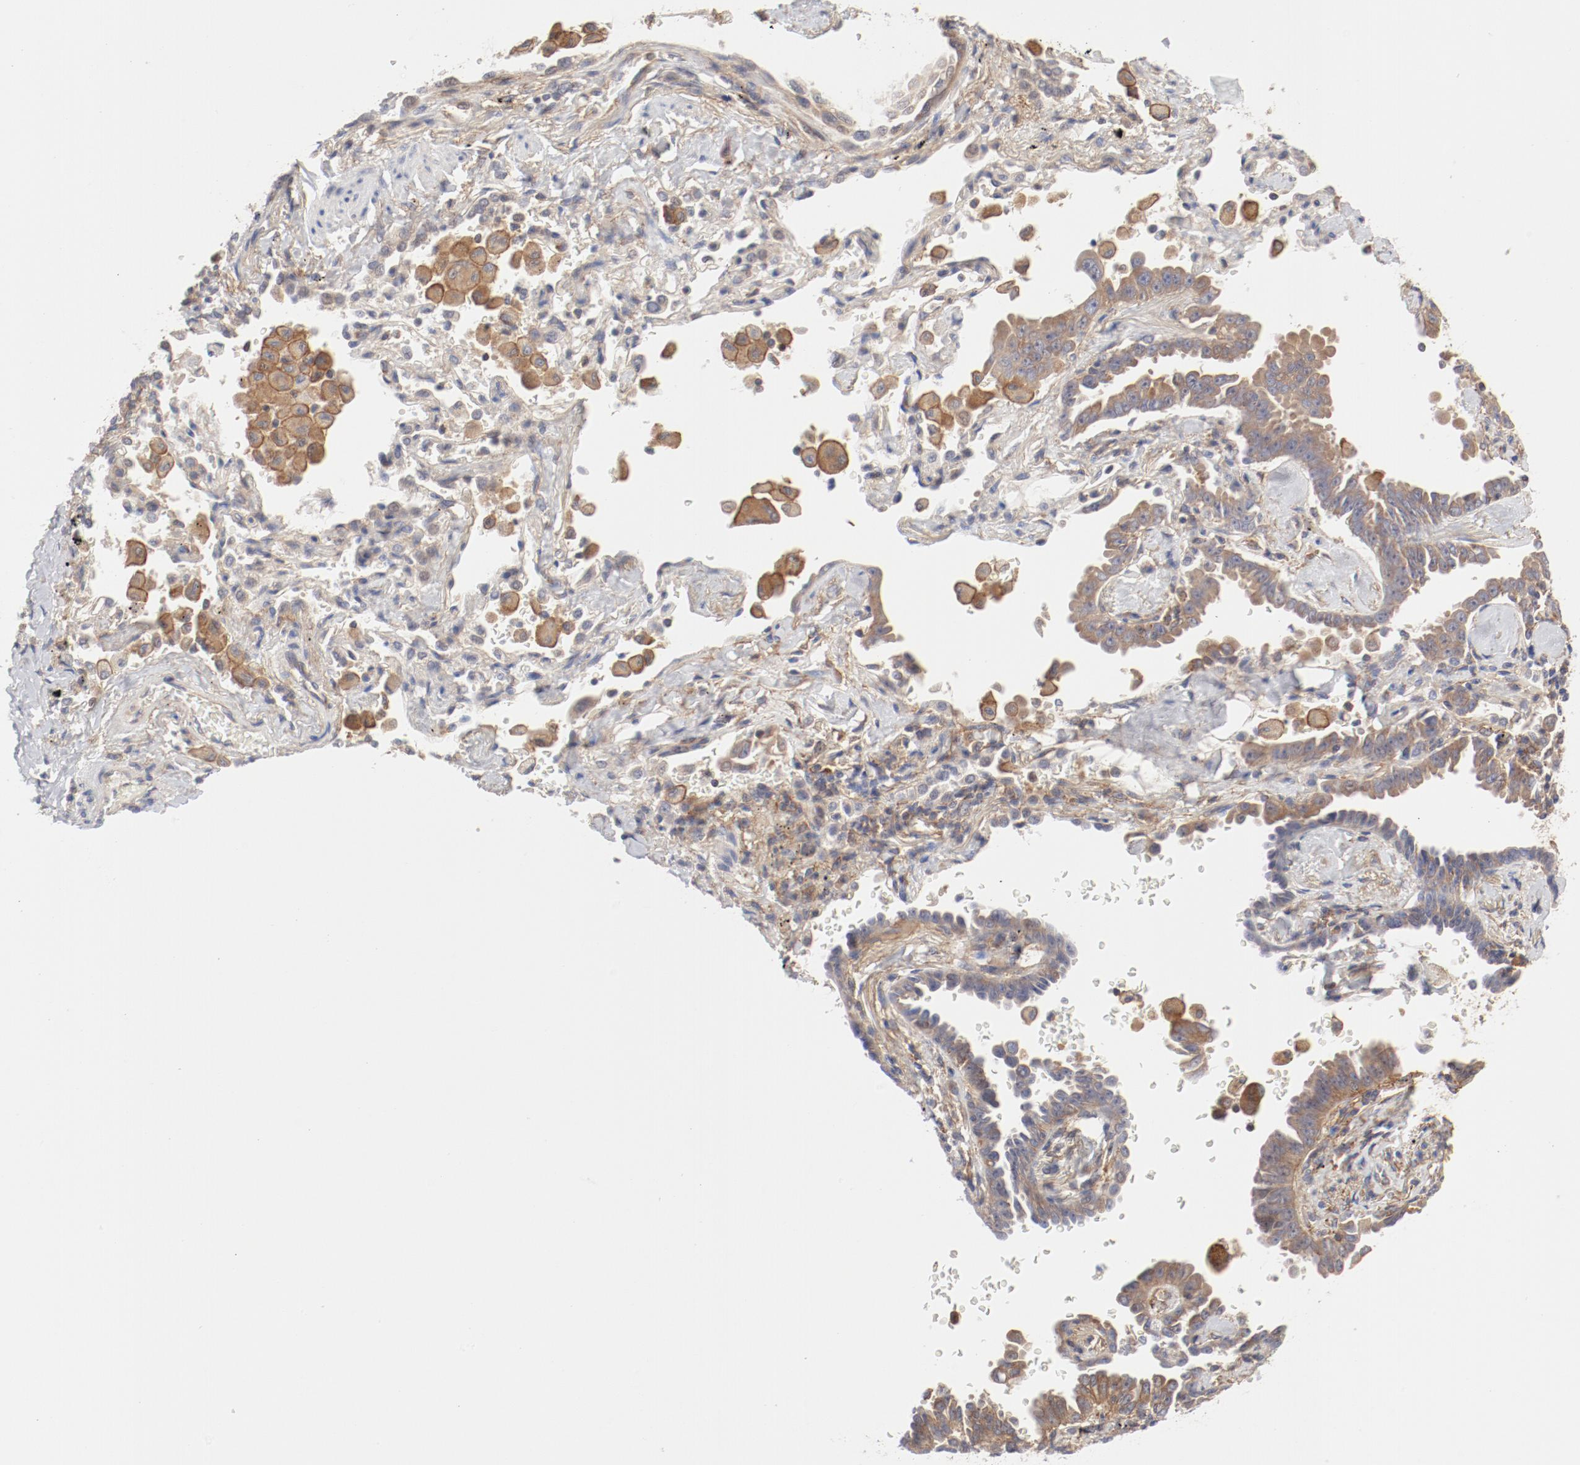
{"staining": {"intensity": "moderate", "quantity": "25%-75%", "location": "cytoplasmic/membranous"}, "tissue": "lung cancer", "cell_type": "Tumor cells", "image_type": "cancer", "snomed": [{"axis": "morphology", "description": "Adenocarcinoma, NOS"}, {"axis": "topography", "description": "Lung"}], "caption": "The micrograph demonstrates a brown stain indicating the presence of a protein in the cytoplasmic/membranous of tumor cells in lung adenocarcinoma.", "gene": "AP2A1", "patient": {"sex": "female", "age": 64}}